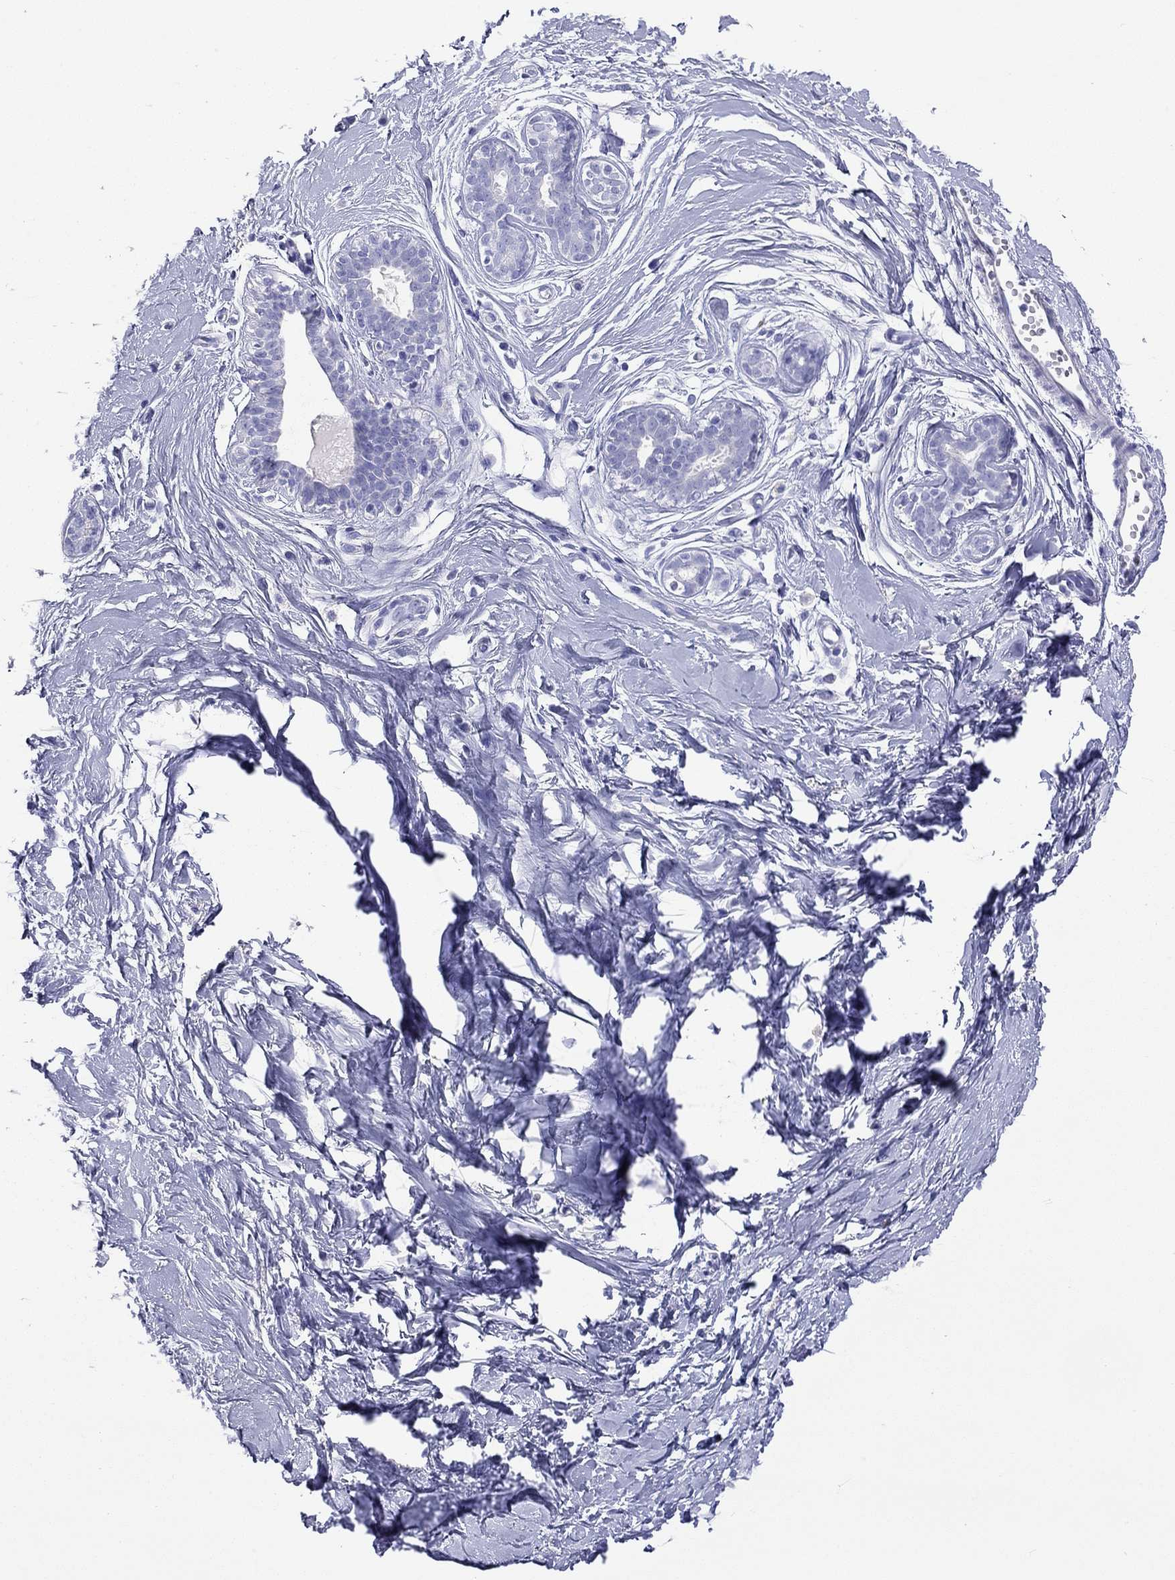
{"staining": {"intensity": "negative", "quantity": "none", "location": "none"}, "tissue": "breast", "cell_type": "Adipocytes", "image_type": "normal", "snomed": [{"axis": "morphology", "description": "Normal tissue, NOS"}, {"axis": "topography", "description": "Breast"}], "caption": "The immunohistochemistry micrograph has no significant staining in adipocytes of breast.", "gene": "HLA", "patient": {"sex": "female", "age": 37}}